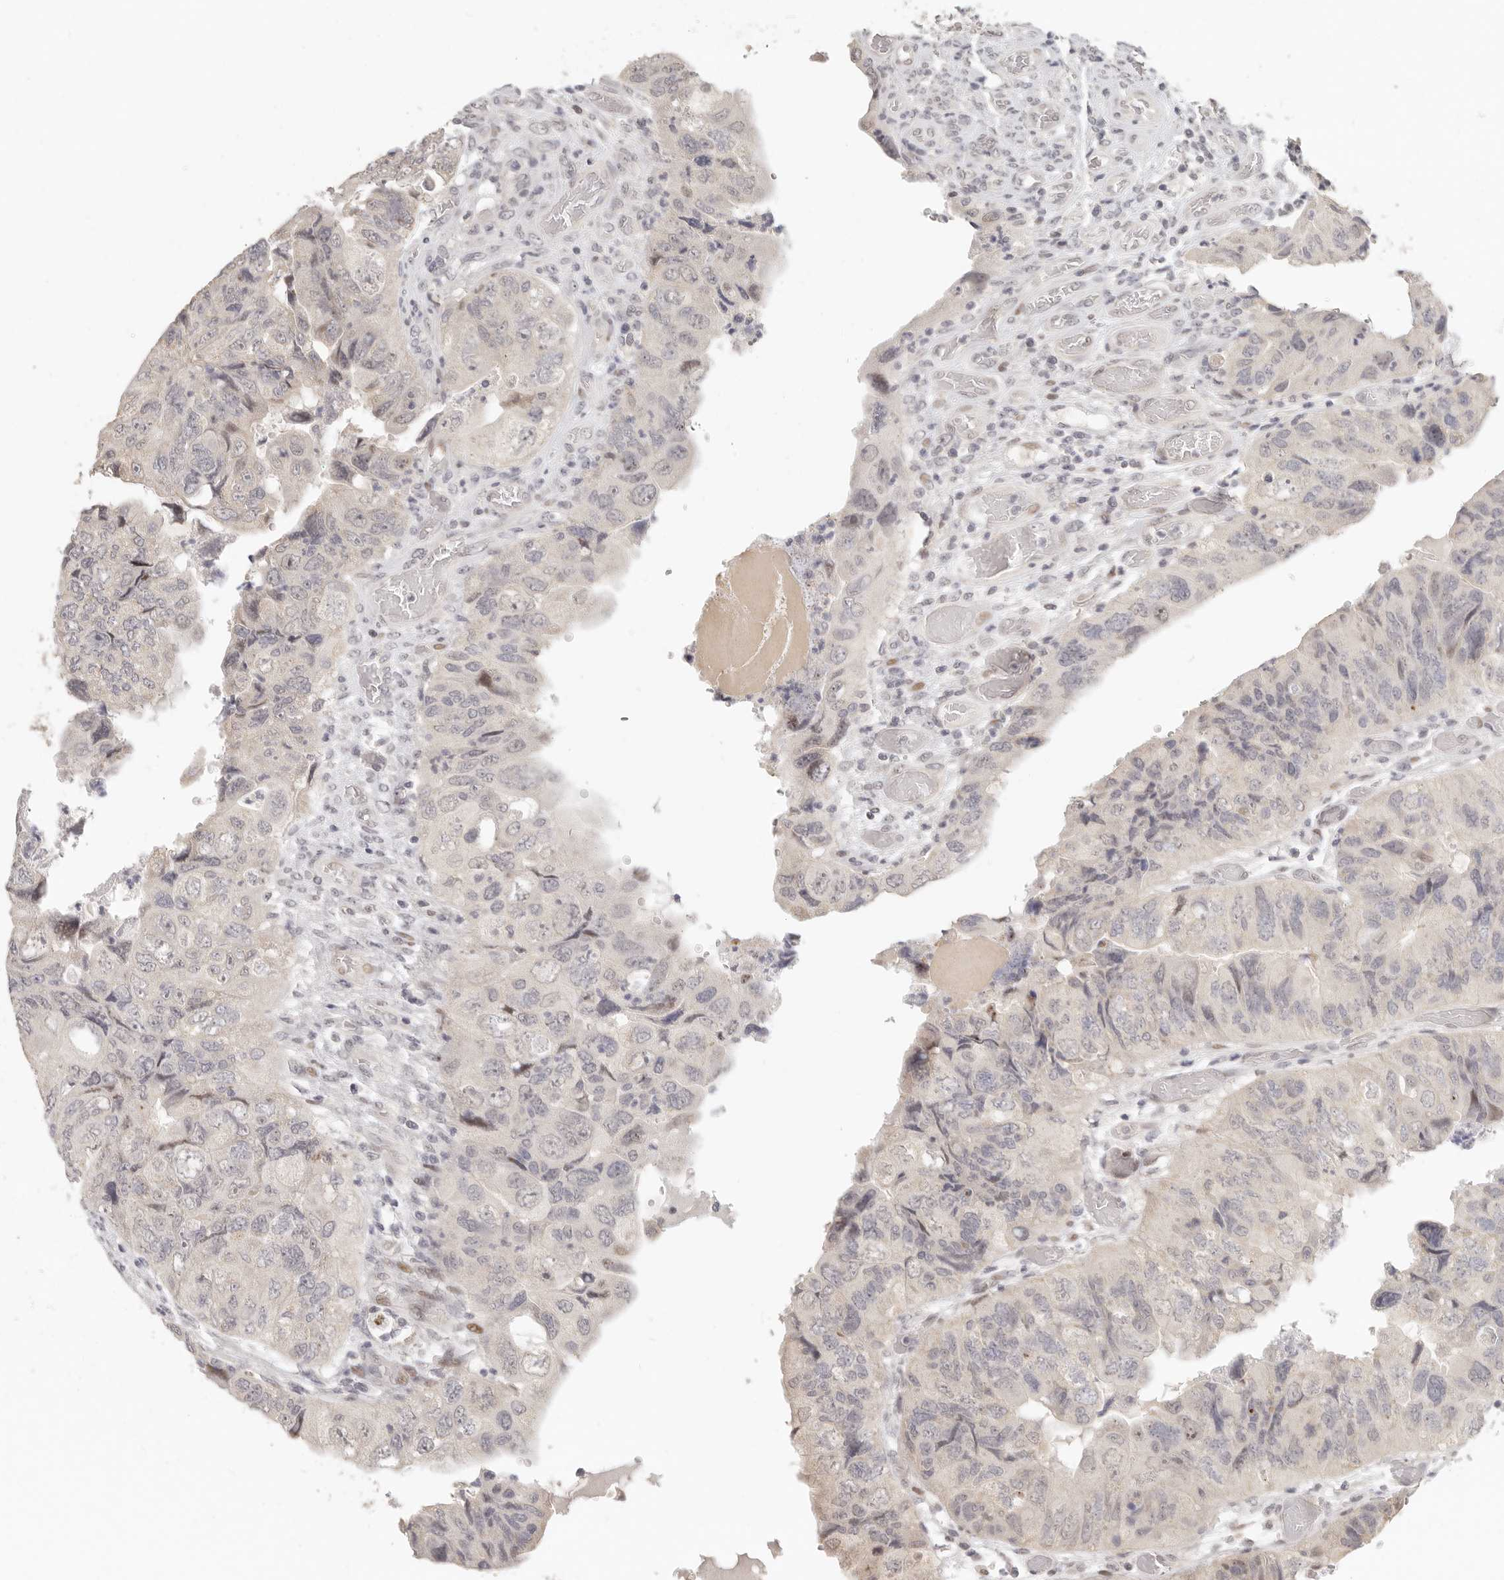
{"staining": {"intensity": "negative", "quantity": "none", "location": "none"}, "tissue": "colorectal cancer", "cell_type": "Tumor cells", "image_type": "cancer", "snomed": [{"axis": "morphology", "description": "Adenocarcinoma, NOS"}, {"axis": "topography", "description": "Rectum"}], "caption": "High power microscopy photomicrograph of an immunohistochemistry photomicrograph of colorectal cancer (adenocarcinoma), revealing no significant positivity in tumor cells.", "gene": "GPBP1L1", "patient": {"sex": "male", "age": 63}}